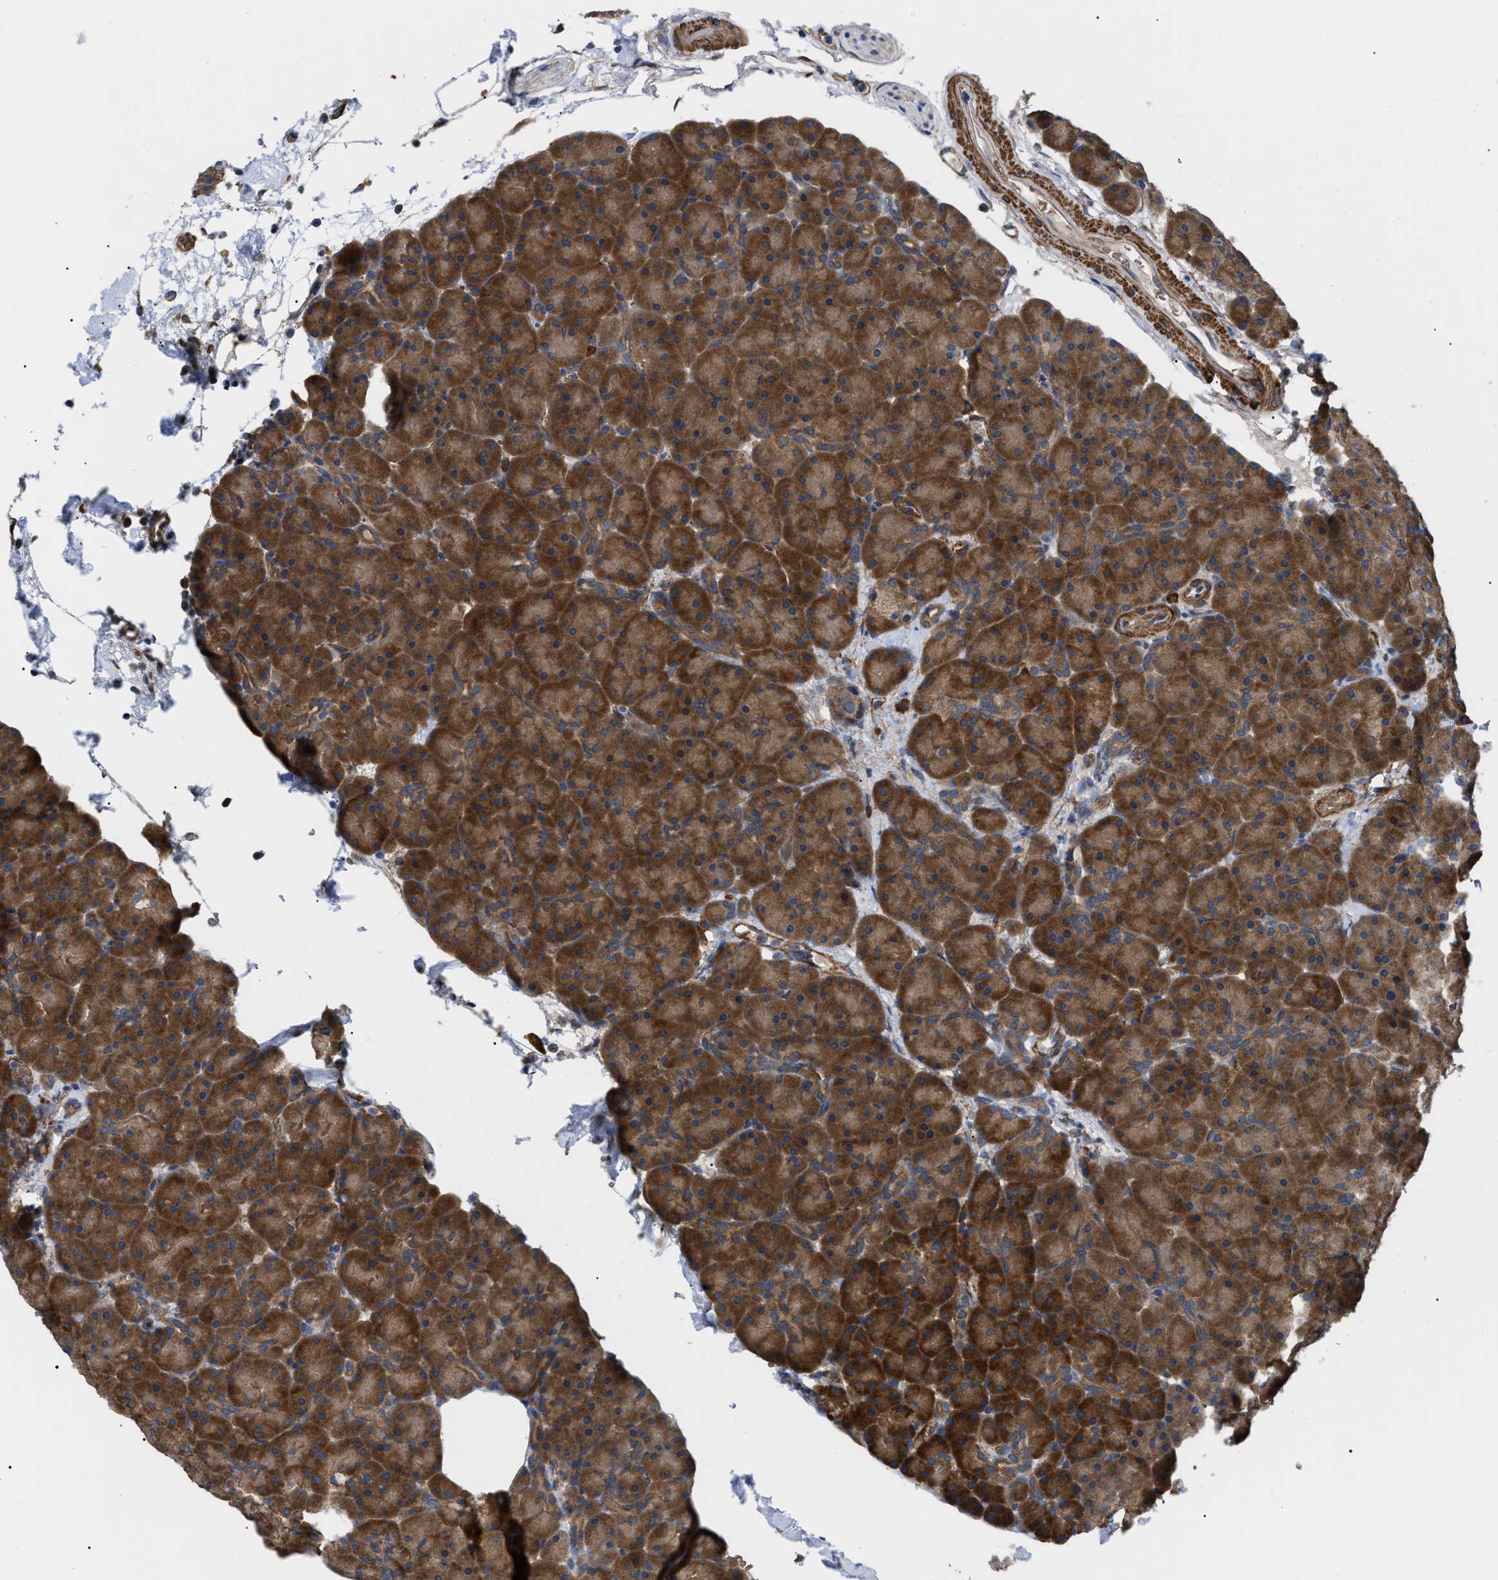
{"staining": {"intensity": "strong", "quantity": ">75%", "location": "cytoplasmic/membranous"}, "tissue": "pancreas", "cell_type": "Exocrine glandular cells", "image_type": "normal", "snomed": [{"axis": "morphology", "description": "Normal tissue, NOS"}, {"axis": "topography", "description": "Pancreas"}], "caption": "Pancreas stained for a protein (brown) shows strong cytoplasmic/membranous positive staining in approximately >75% of exocrine glandular cells.", "gene": "MYO10", "patient": {"sex": "male", "age": 66}}